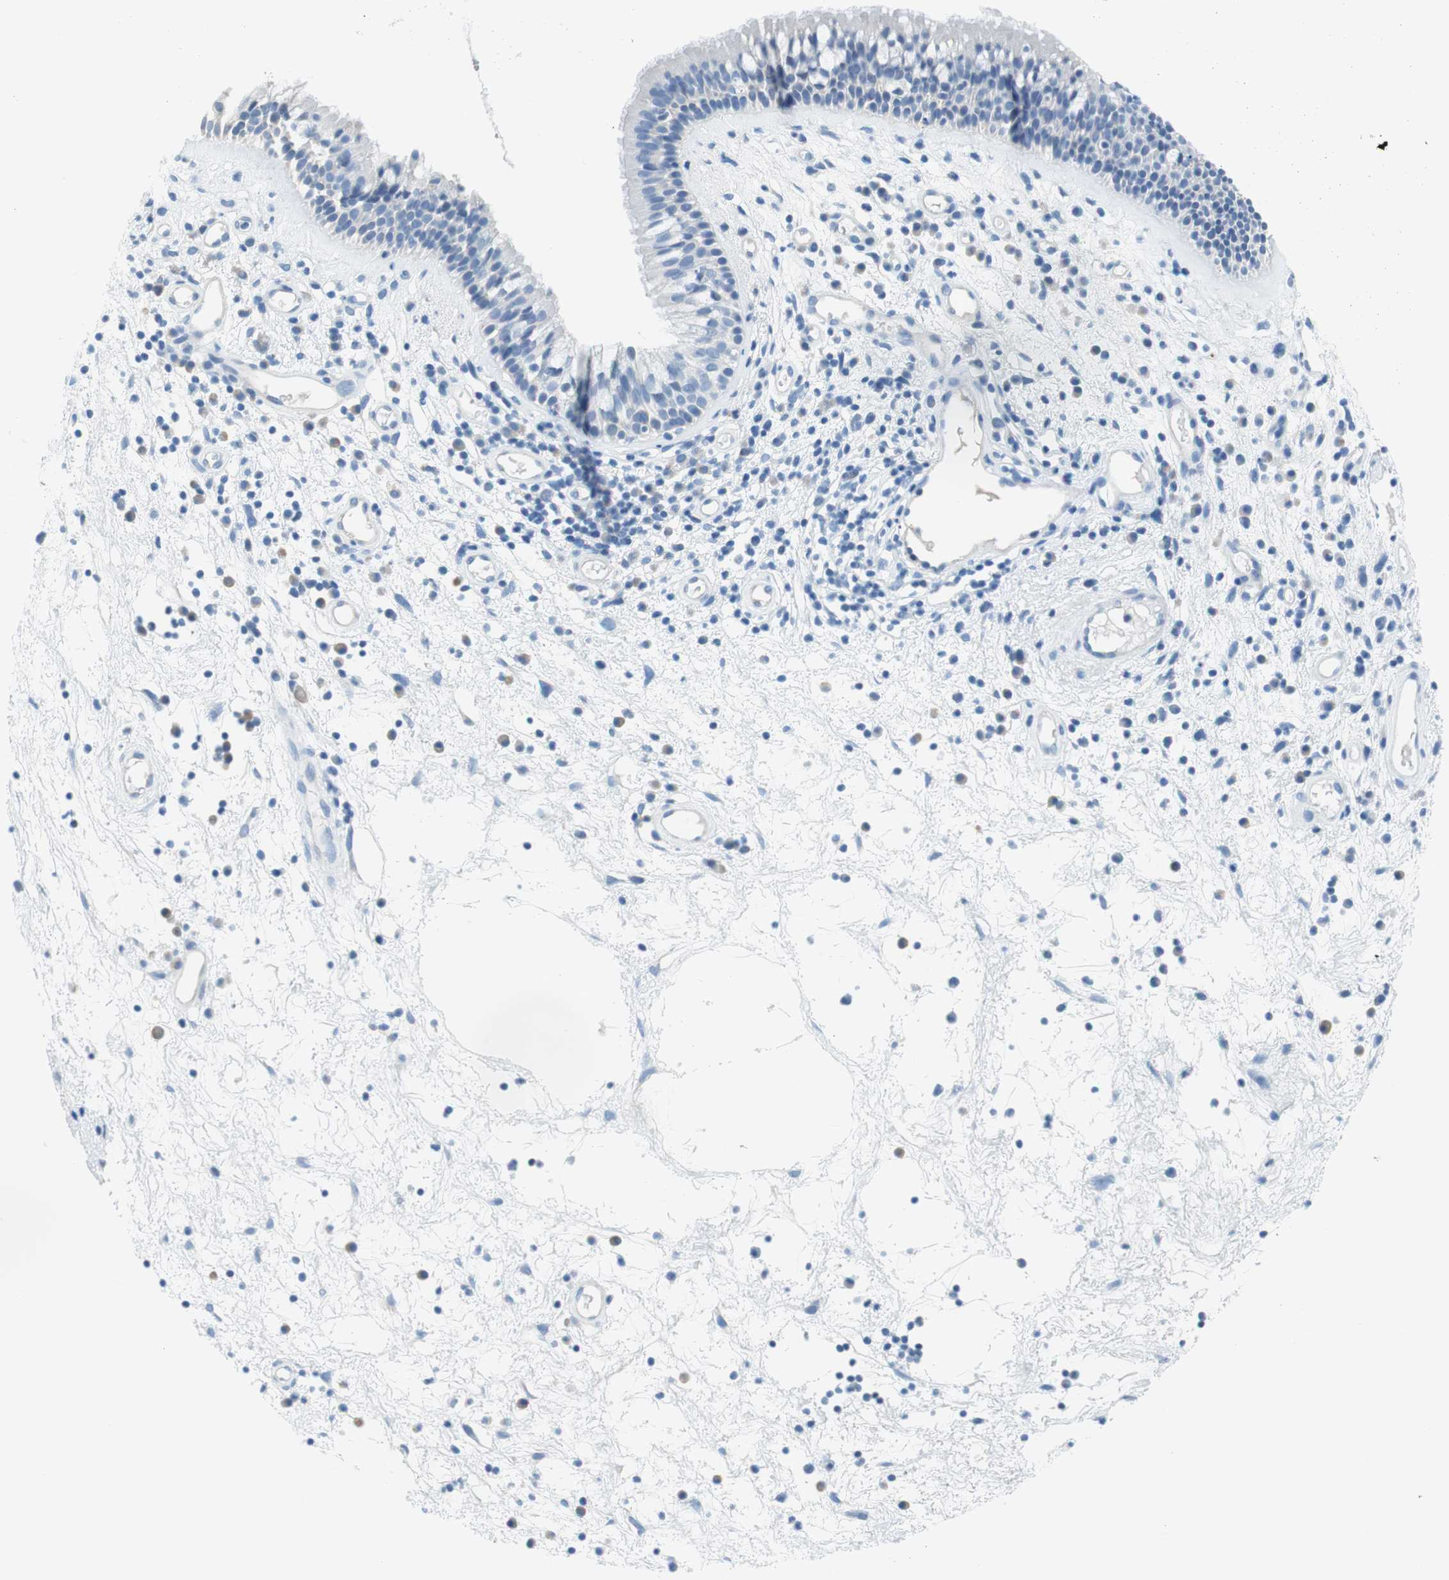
{"staining": {"intensity": "negative", "quantity": "none", "location": "none"}, "tissue": "nasopharynx", "cell_type": "Respiratory epithelial cells", "image_type": "normal", "snomed": [{"axis": "morphology", "description": "Normal tissue, NOS"}, {"axis": "morphology", "description": "Inflammation, NOS"}, {"axis": "topography", "description": "Nasopharynx"}], "caption": "The immunohistochemistry (IHC) image has no significant positivity in respiratory epithelial cells of nasopharynx.", "gene": "MYH1", "patient": {"sex": "male", "age": 48}}